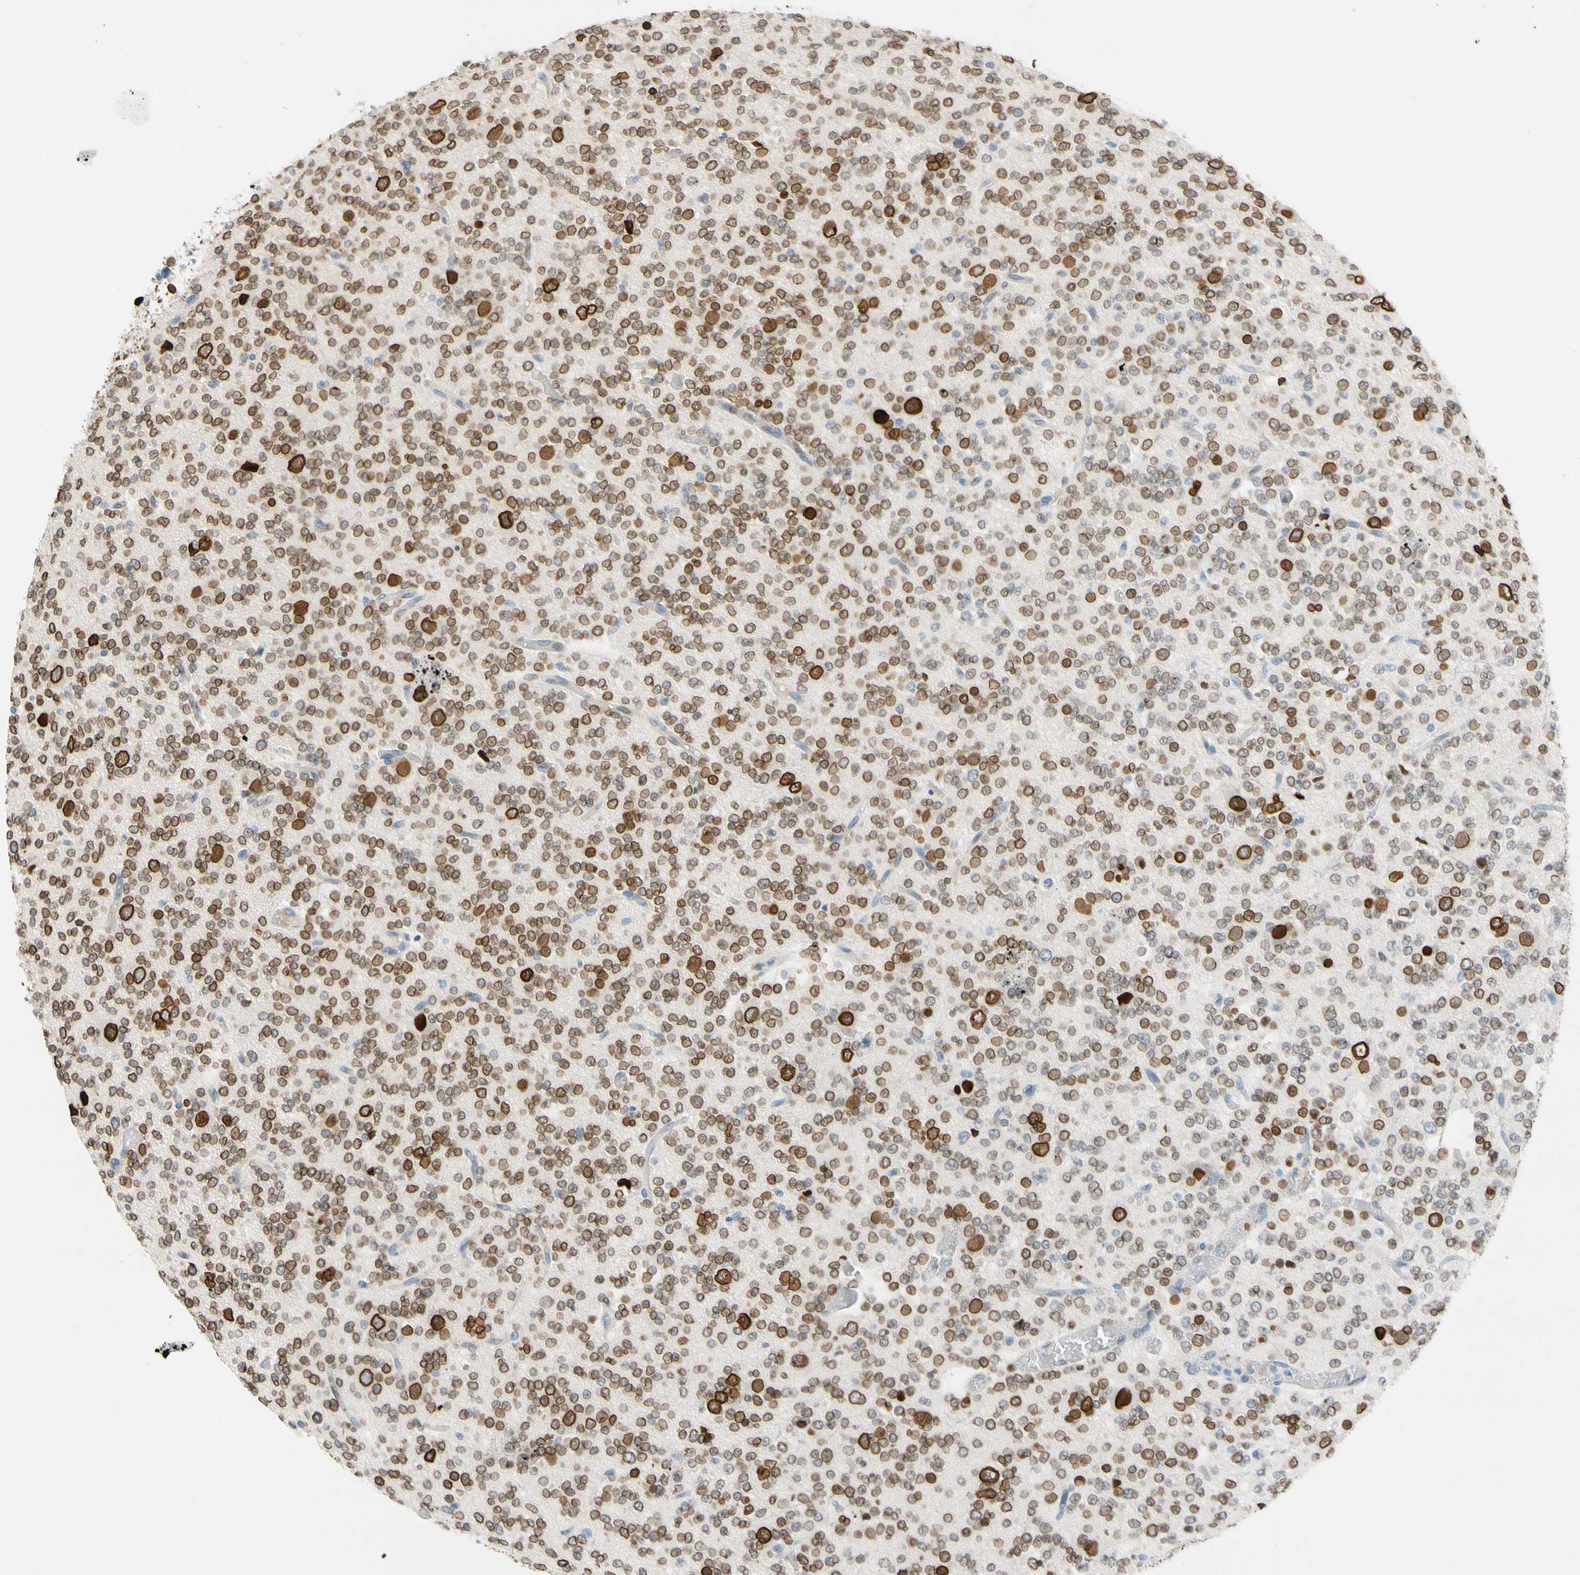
{"staining": {"intensity": "moderate", "quantity": ">75%", "location": "cytoplasmic/membranous,nuclear"}, "tissue": "glioma", "cell_type": "Tumor cells", "image_type": "cancer", "snomed": [{"axis": "morphology", "description": "Glioma, malignant, Low grade"}, {"axis": "topography", "description": "Brain"}], "caption": "Malignant glioma (low-grade) stained with a brown dye demonstrates moderate cytoplasmic/membranous and nuclear positive expression in approximately >75% of tumor cells.", "gene": "ZNF132", "patient": {"sex": "male", "age": 38}}